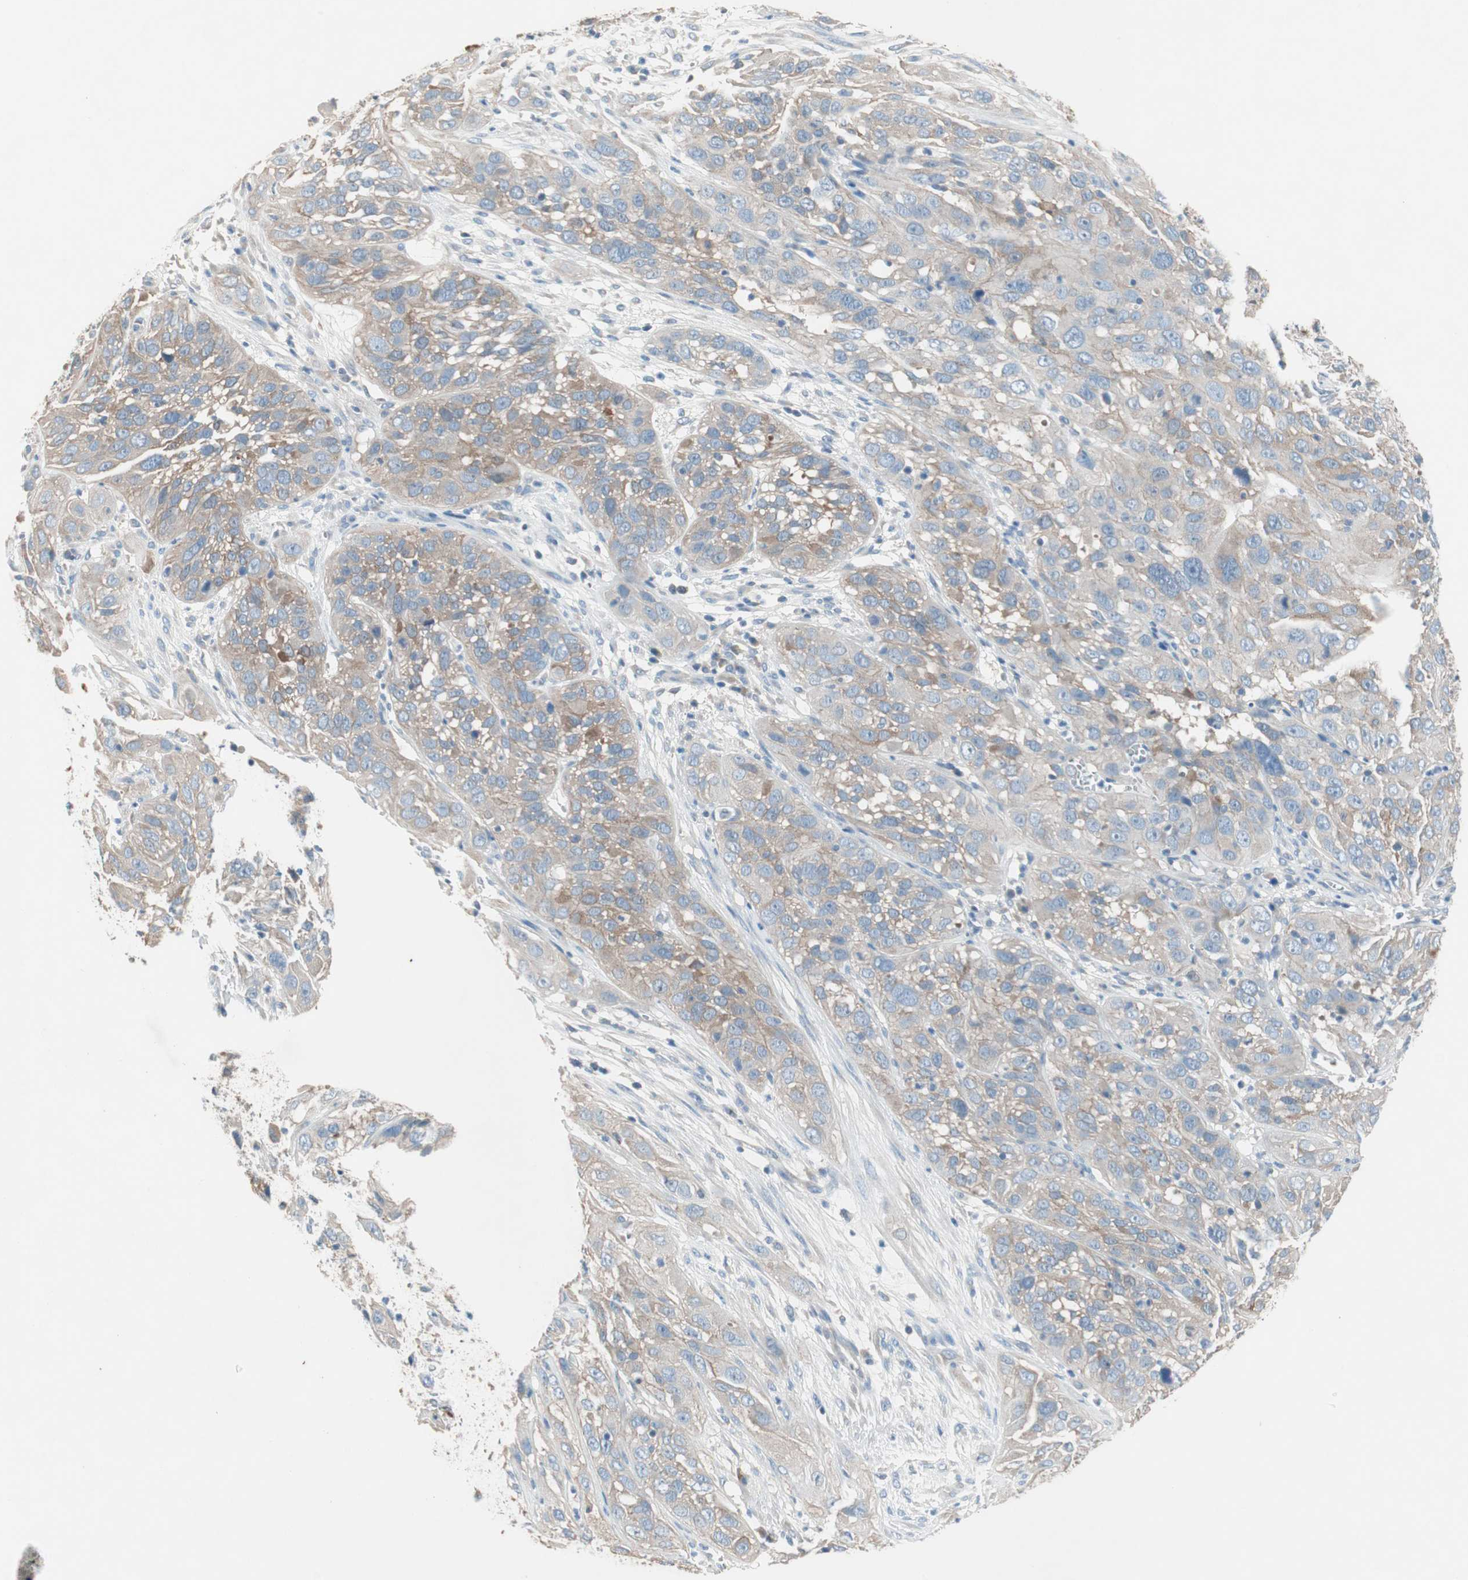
{"staining": {"intensity": "weak", "quantity": "25%-75%", "location": "cytoplasmic/membranous"}, "tissue": "cervical cancer", "cell_type": "Tumor cells", "image_type": "cancer", "snomed": [{"axis": "morphology", "description": "Squamous cell carcinoma, NOS"}, {"axis": "topography", "description": "Cervix"}], "caption": "A brown stain labels weak cytoplasmic/membranous staining of a protein in human cervical squamous cell carcinoma tumor cells.", "gene": "GLUL", "patient": {"sex": "female", "age": 32}}